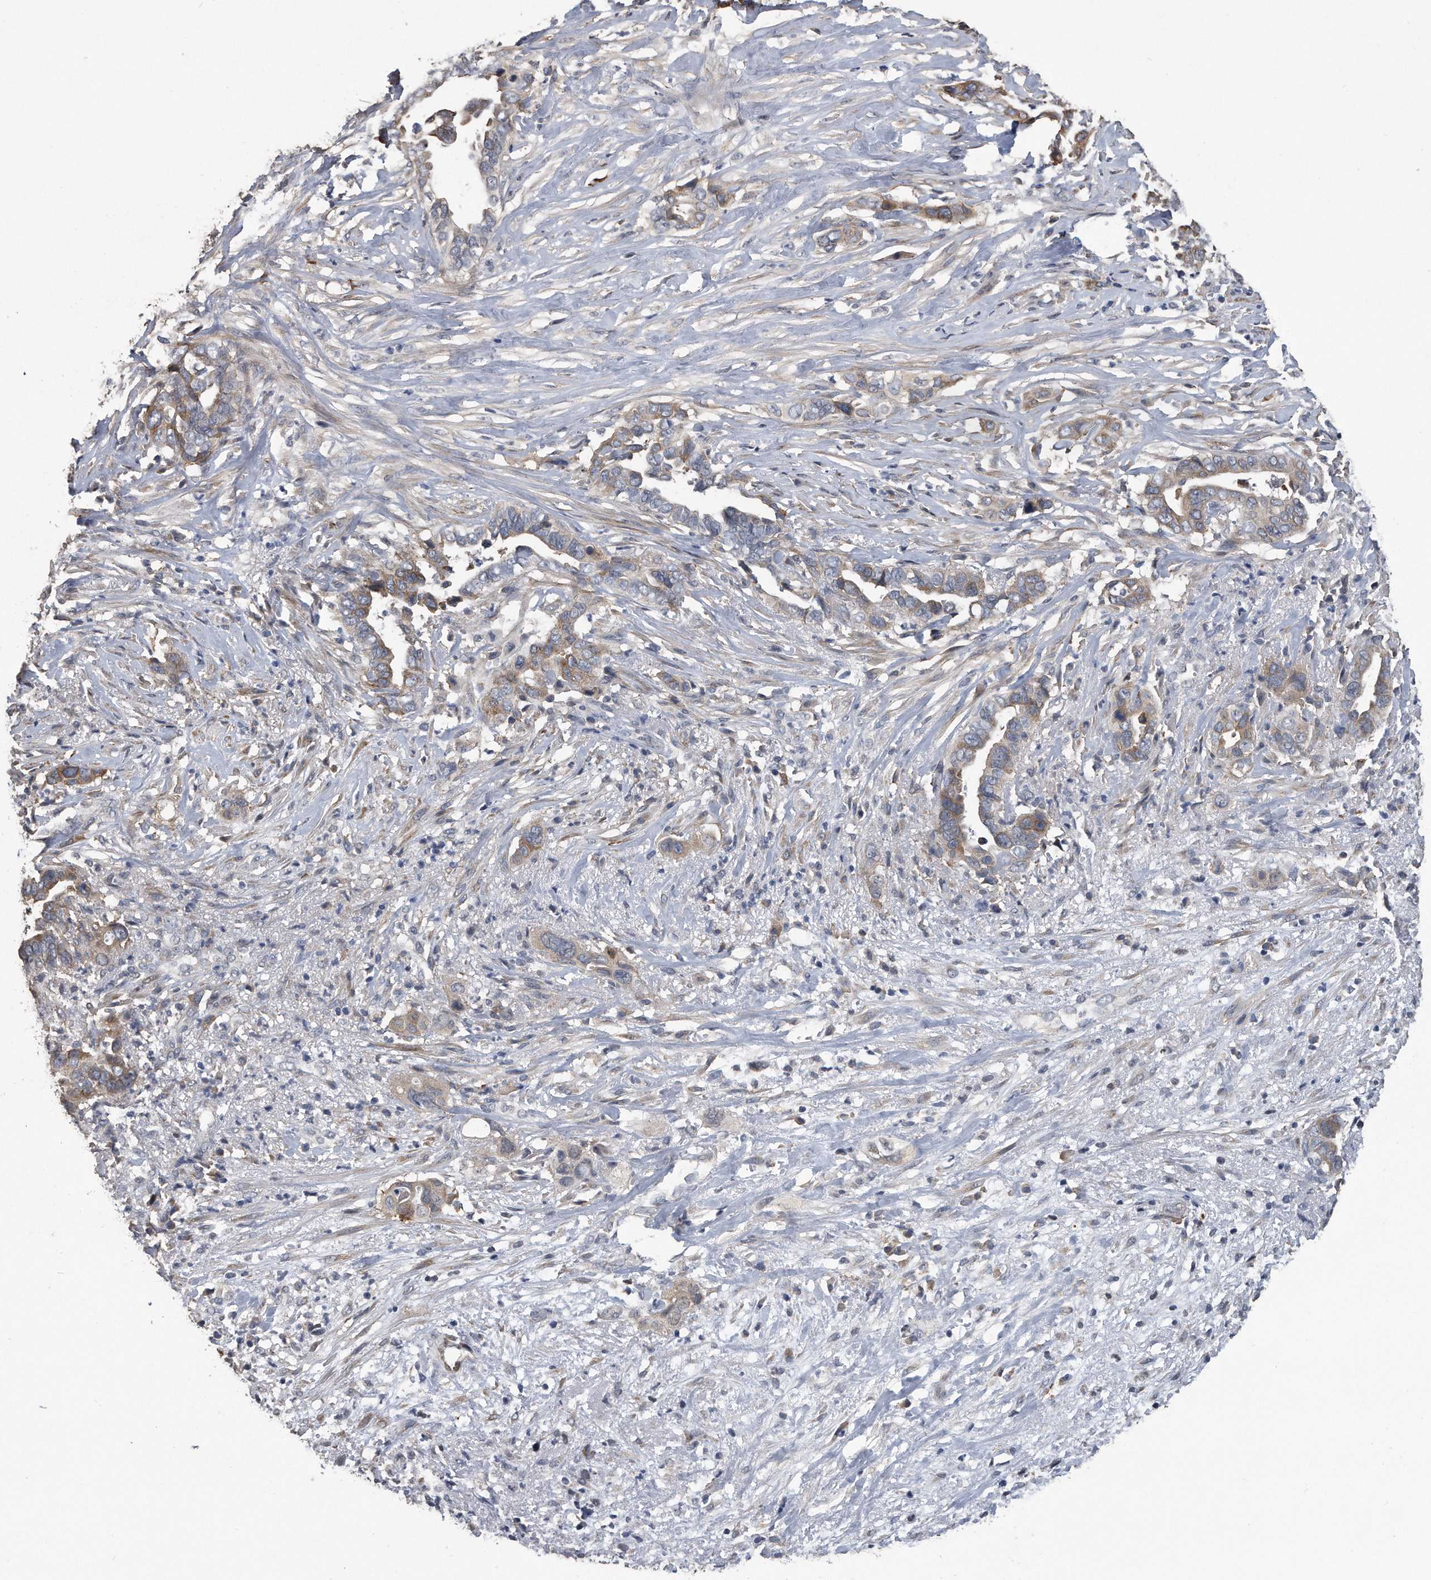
{"staining": {"intensity": "weak", "quantity": "25%-75%", "location": "cytoplasmic/membranous"}, "tissue": "liver cancer", "cell_type": "Tumor cells", "image_type": "cancer", "snomed": [{"axis": "morphology", "description": "Cholangiocarcinoma"}, {"axis": "topography", "description": "Liver"}], "caption": "IHC of liver cancer exhibits low levels of weak cytoplasmic/membranous staining in approximately 25%-75% of tumor cells.", "gene": "PCLO", "patient": {"sex": "female", "age": 79}}